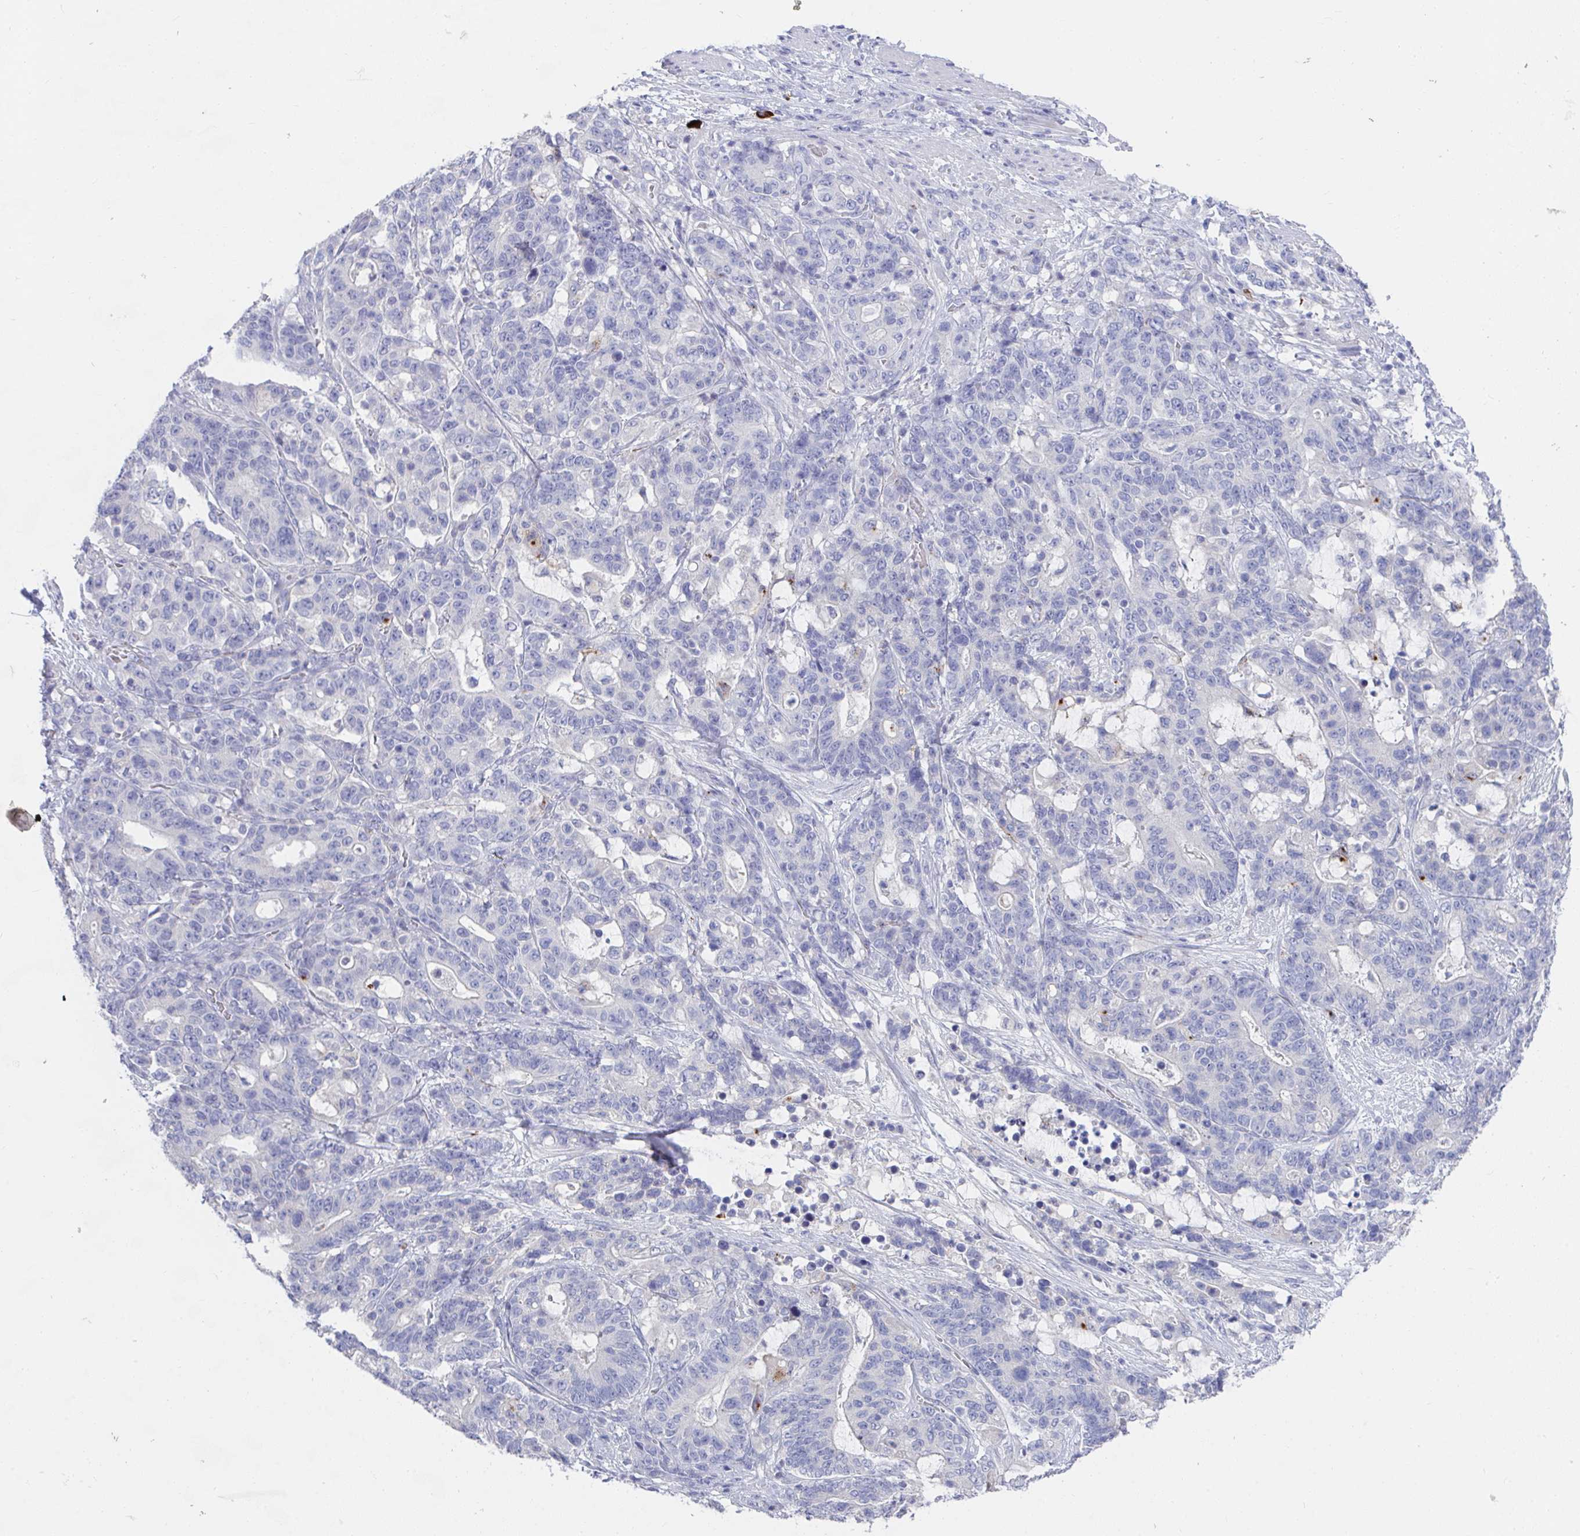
{"staining": {"intensity": "negative", "quantity": "none", "location": "none"}, "tissue": "stomach cancer", "cell_type": "Tumor cells", "image_type": "cancer", "snomed": [{"axis": "morphology", "description": "Normal tissue, NOS"}, {"axis": "morphology", "description": "Adenocarcinoma, NOS"}, {"axis": "topography", "description": "Stomach"}], "caption": "The immunohistochemistry image has no significant positivity in tumor cells of adenocarcinoma (stomach) tissue. Nuclei are stained in blue.", "gene": "KCNK5", "patient": {"sex": "female", "age": 64}}